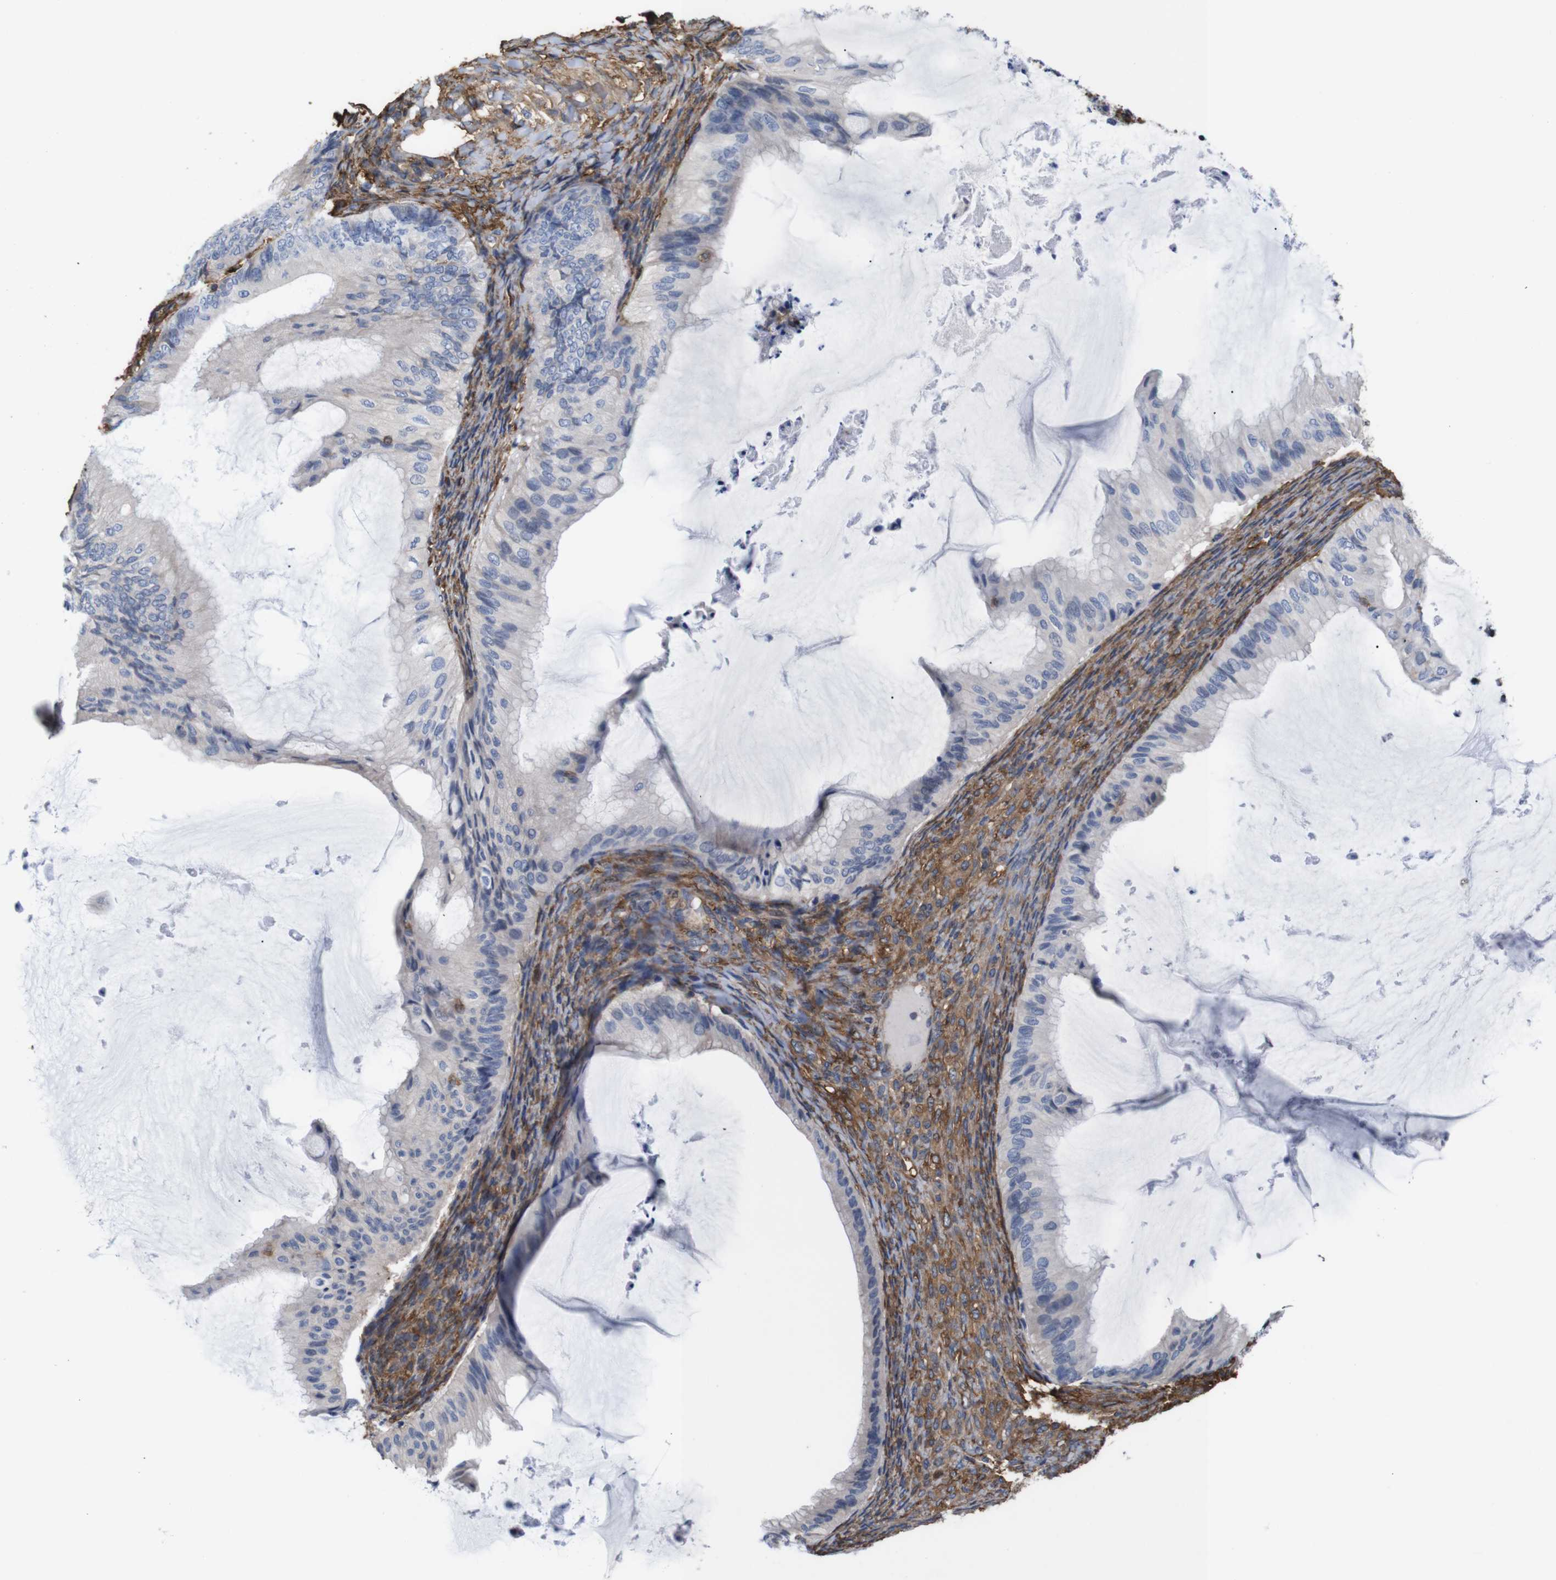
{"staining": {"intensity": "negative", "quantity": "none", "location": "none"}, "tissue": "ovarian cancer", "cell_type": "Tumor cells", "image_type": "cancer", "snomed": [{"axis": "morphology", "description": "Cystadenocarcinoma, mucinous, NOS"}, {"axis": "topography", "description": "Ovary"}], "caption": "Protein analysis of ovarian cancer exhibits no significant expression in tumor cells.", "gene": "PI4KA", "patient": {"sex": "female", "age": 61}}